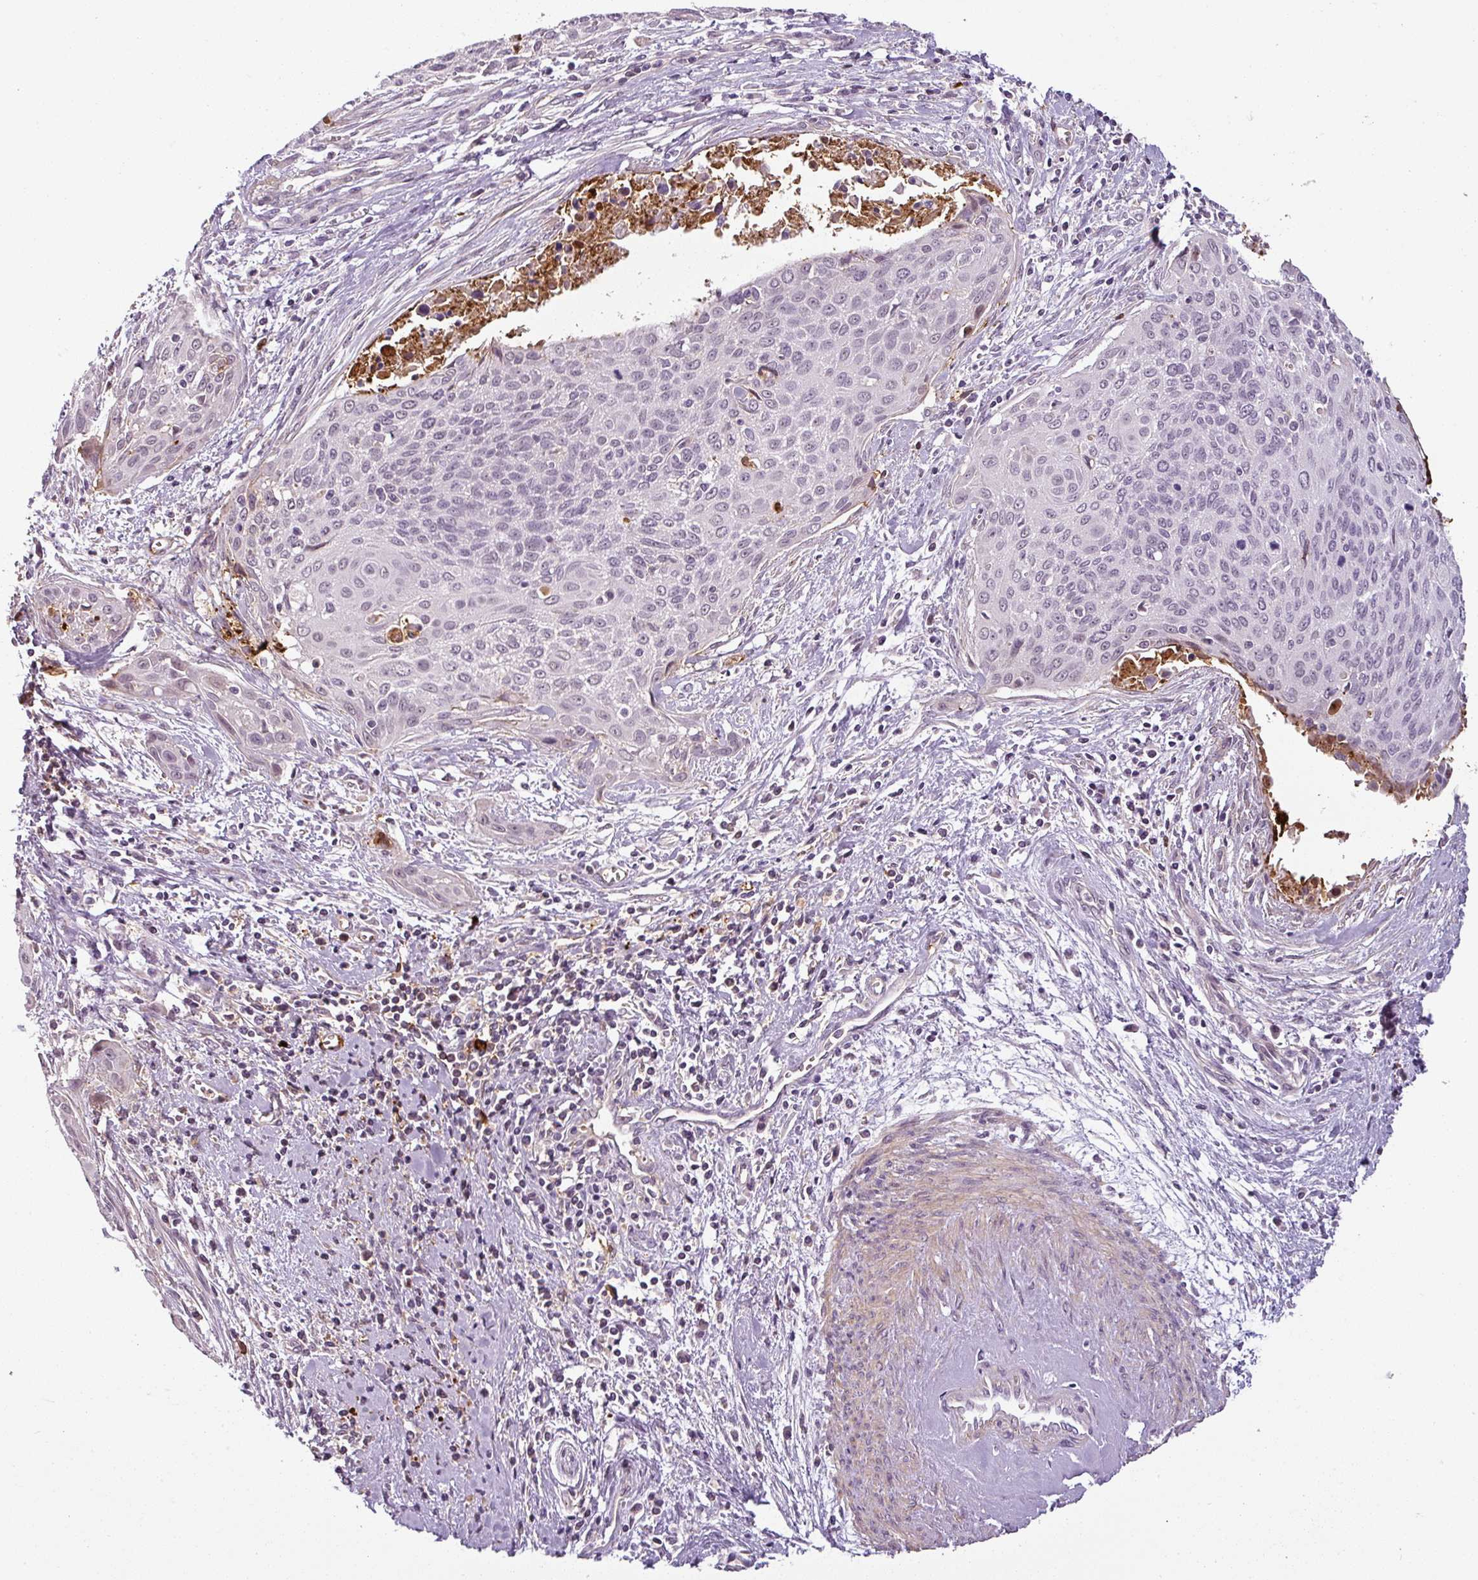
{"staining": {"intensity": "negative", "quantity": "none", "location": "none"}, "tissue": "cervical cancer", "cell_type": "Tumor cells", "image_type": "cancer", "snomed": [{"axis": "morphology", "description": "Squamous cell carcinoma, NOS"}, {"axis": "topography", "description": "Cervix"}], "caption": "There is no significant positivity in tumor cells of cervical squamous cell carcinoma.", "gene": "APOC1", "patient": {"sex": "female", "age": 55}}